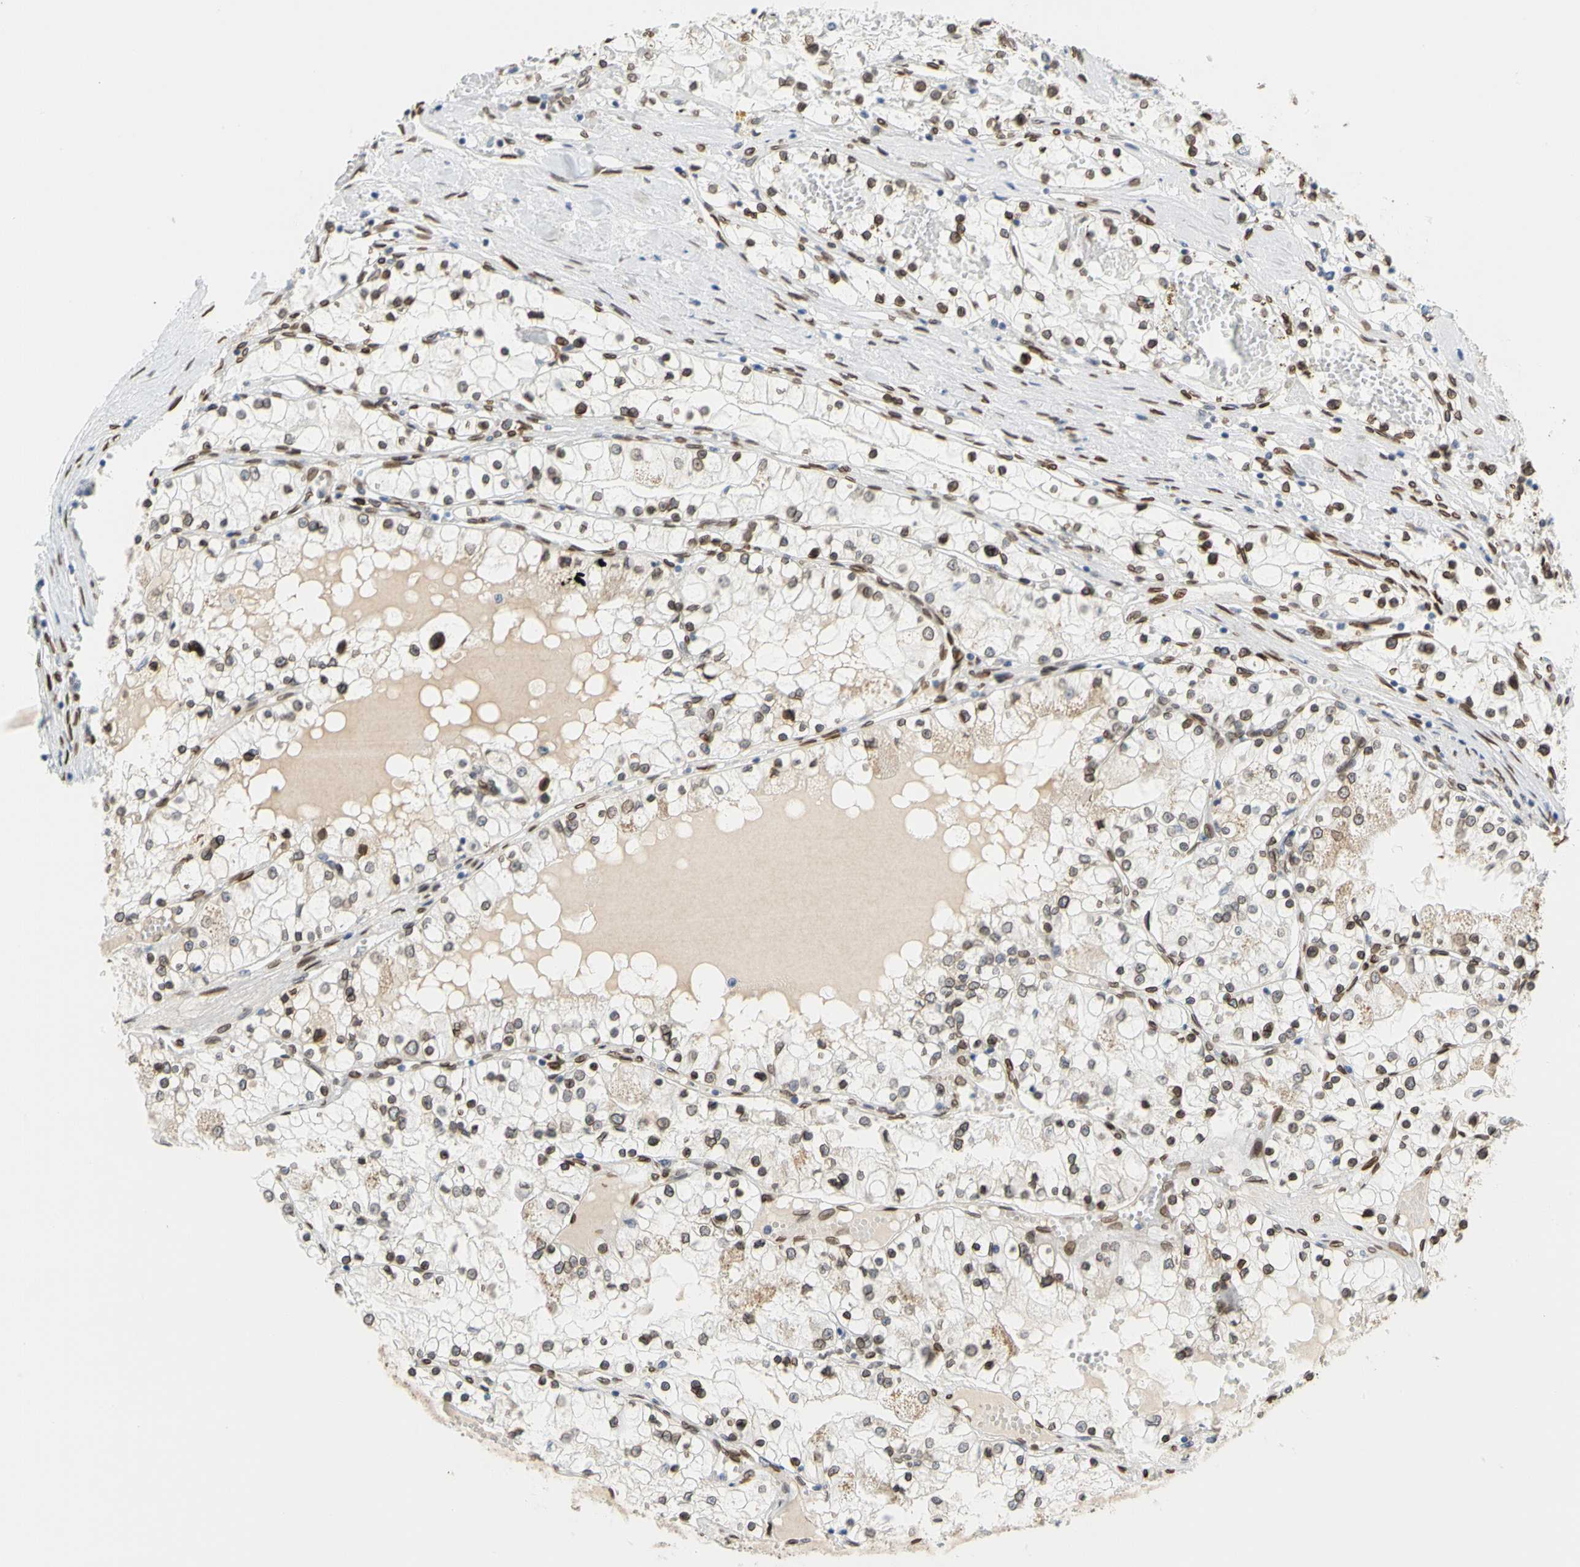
{"staining": {"intensity": "moderate", "quantity": ">75%", "location": "cytoplasmic/membranous,nuclear"}, "tissue": "renal cancer", "cell_type": "Tumor cells", "image_type": "cancer", "snomed": [{"axis": "morphology", "description": "Adenocarcinoma, NOS"}, {"axis": "topography", "description": "Kidney"}], "caption": "Tumor cells display medium levels of moderate cytoplasmic/membranous and nuclear expression in approximately >75% of cells in human renal cancer (adenocarcinoma).", "gene": "SUN1", "patient": {"sex": "male", "age": 68}}